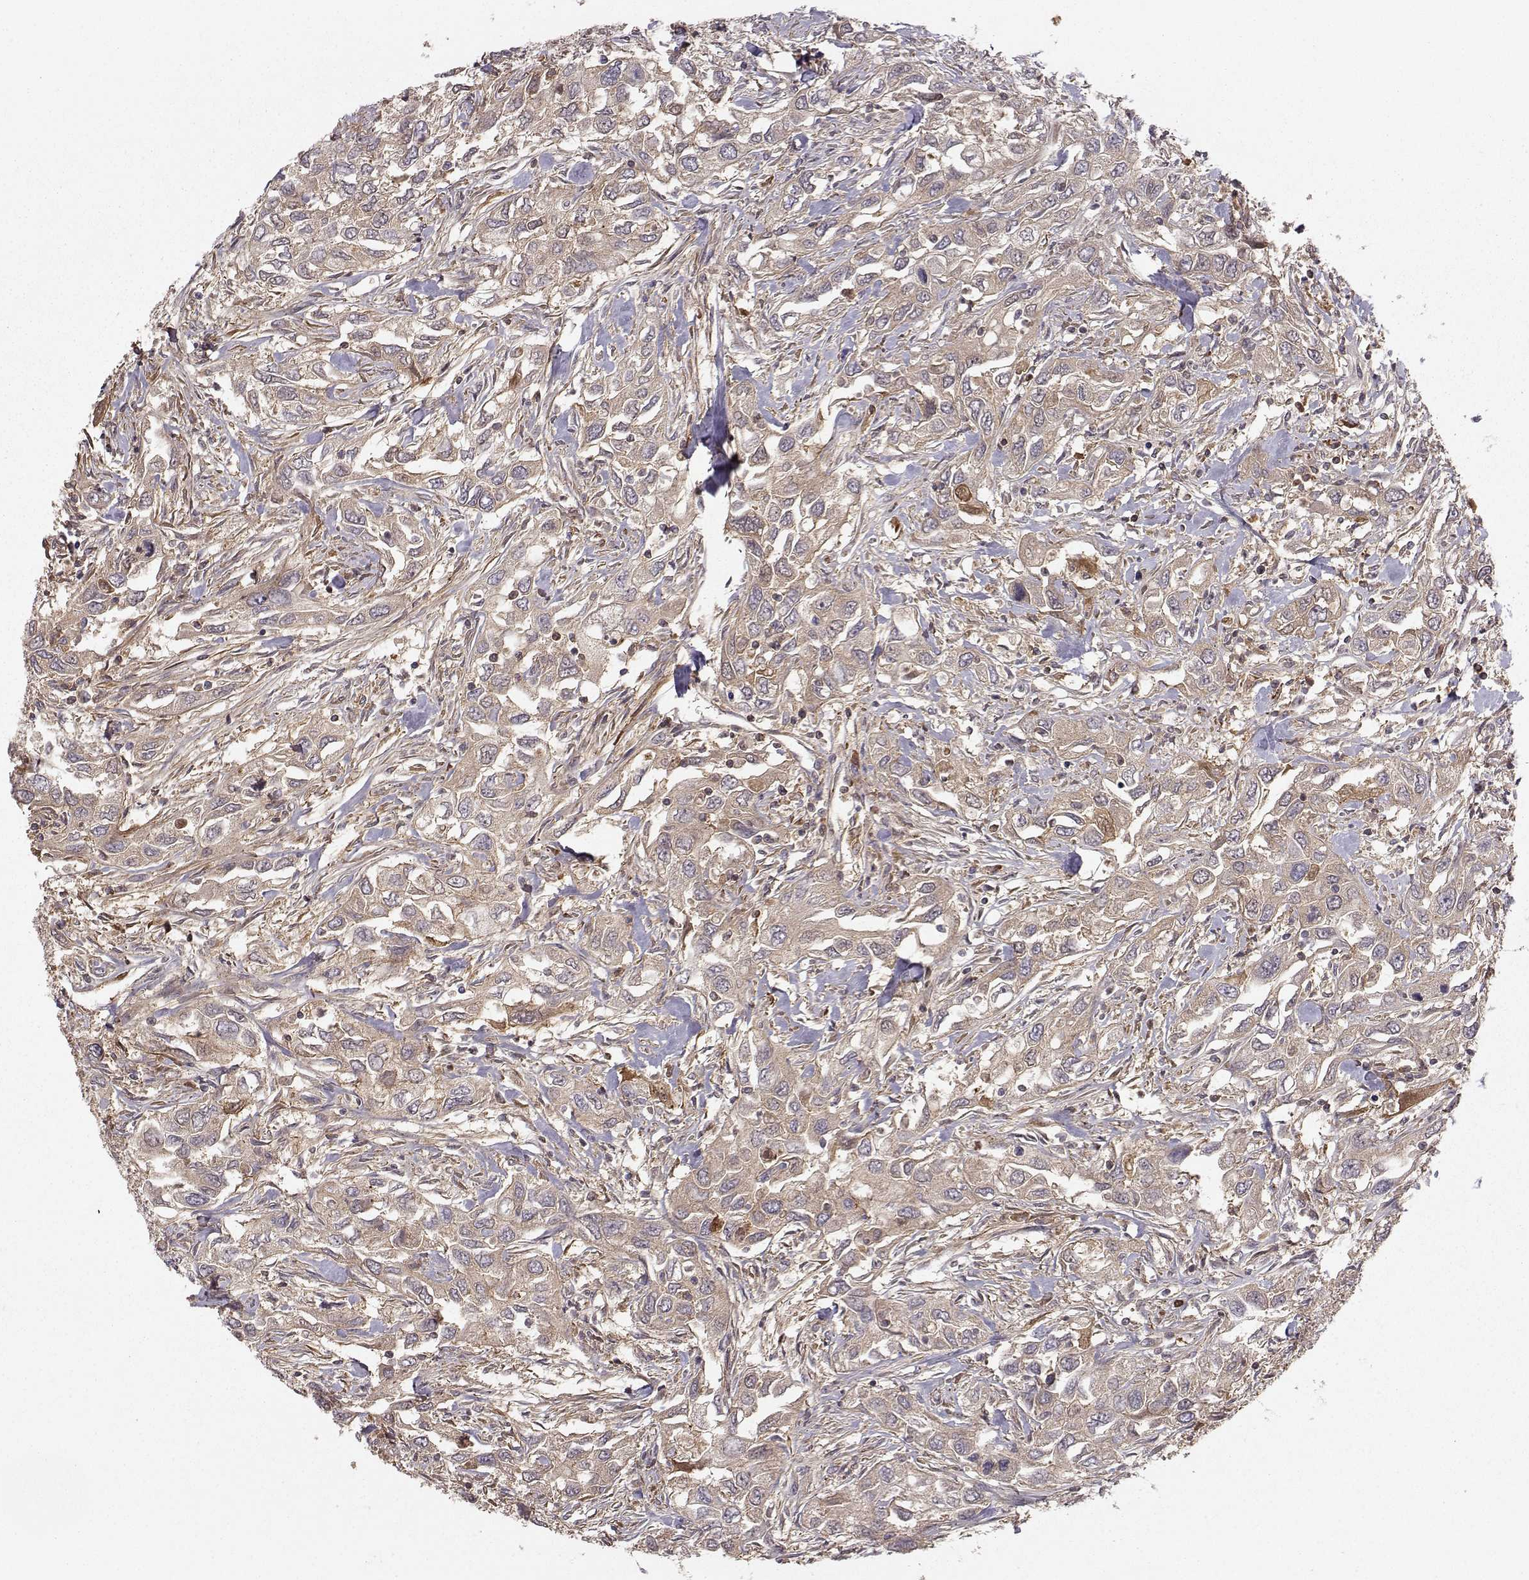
{"staining": {"intensity": "weak", "quantity": "<25%", "location": "cytoplasmic/membranous"}, "tissue": "urothelial cancer", "cell_type": "Tumor cells", "image_type": "cancer", "snomed": [{"axis": "morphology", "description": "Urothelial carcinoma, High grade"}, {"axis": "topography", "description": "Urinary bladder"}], "caption": "Photomicrograph shows no protein positivity in tumor cells of urothelial carcinoma (high-grade) tissue.", "gene": "WNT6", "patient": {"sex": "male", "age": 76}}